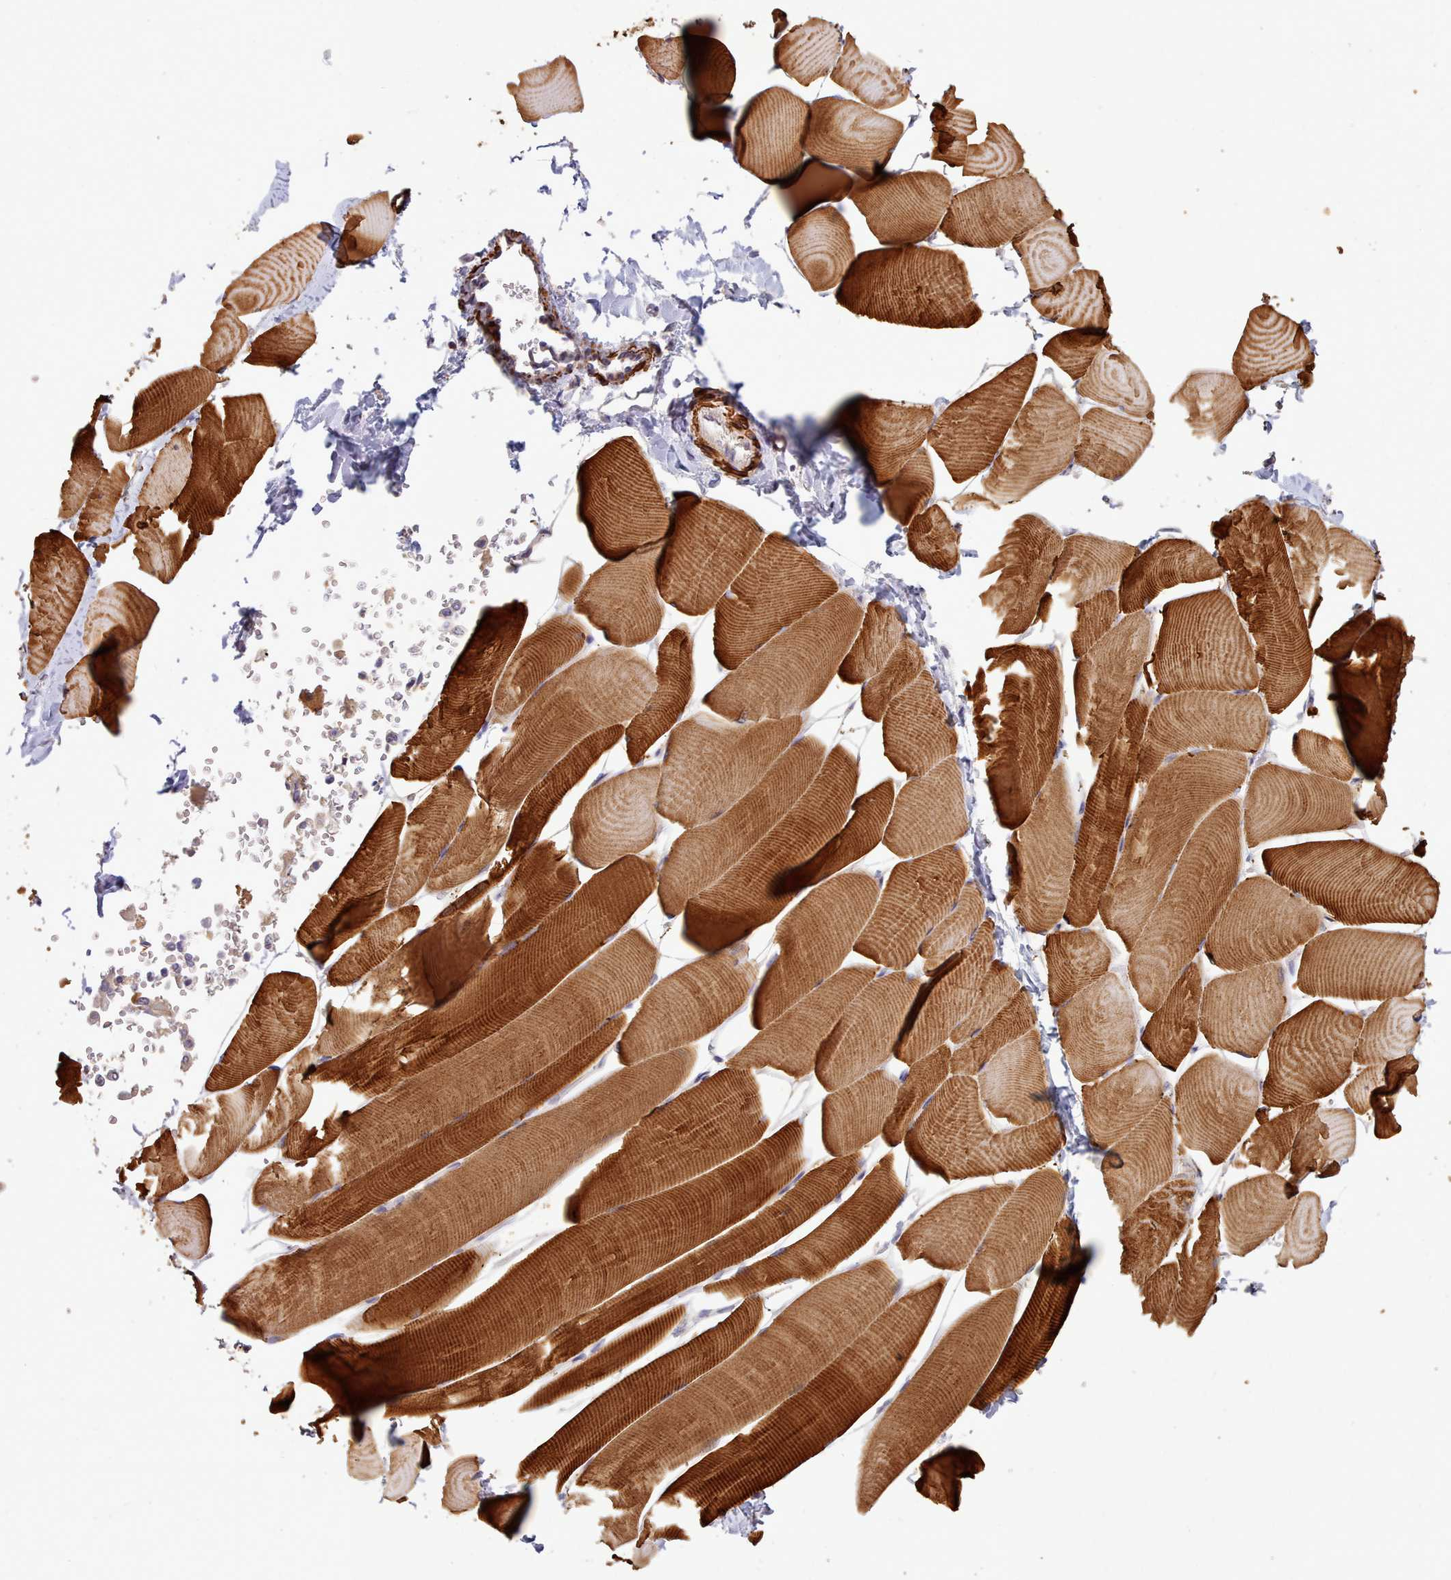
{"staining": {"intensity": "strong", "quantity": ">75%", "location": "cytoplasmic/membranous"}, "tissue": "skeletal muscle", "cell_type": "Myocytes", "image_type": "normal", "snomed": [{"axis": "morphology", "description": "Normal tissue, NOS"}, {"axis": "topography", "description": "Skeletal muscle"}], "caption": "Immunohistochemical staining of normal skeletal muscle demonstrates strong cytoplasmic/membranous protein staining in approximately >75% of myocytes. (IHC, brightfield microscopy, high magnification).", "gene": "NLRC4", "patient": {"sex": "male", "age": 25}}